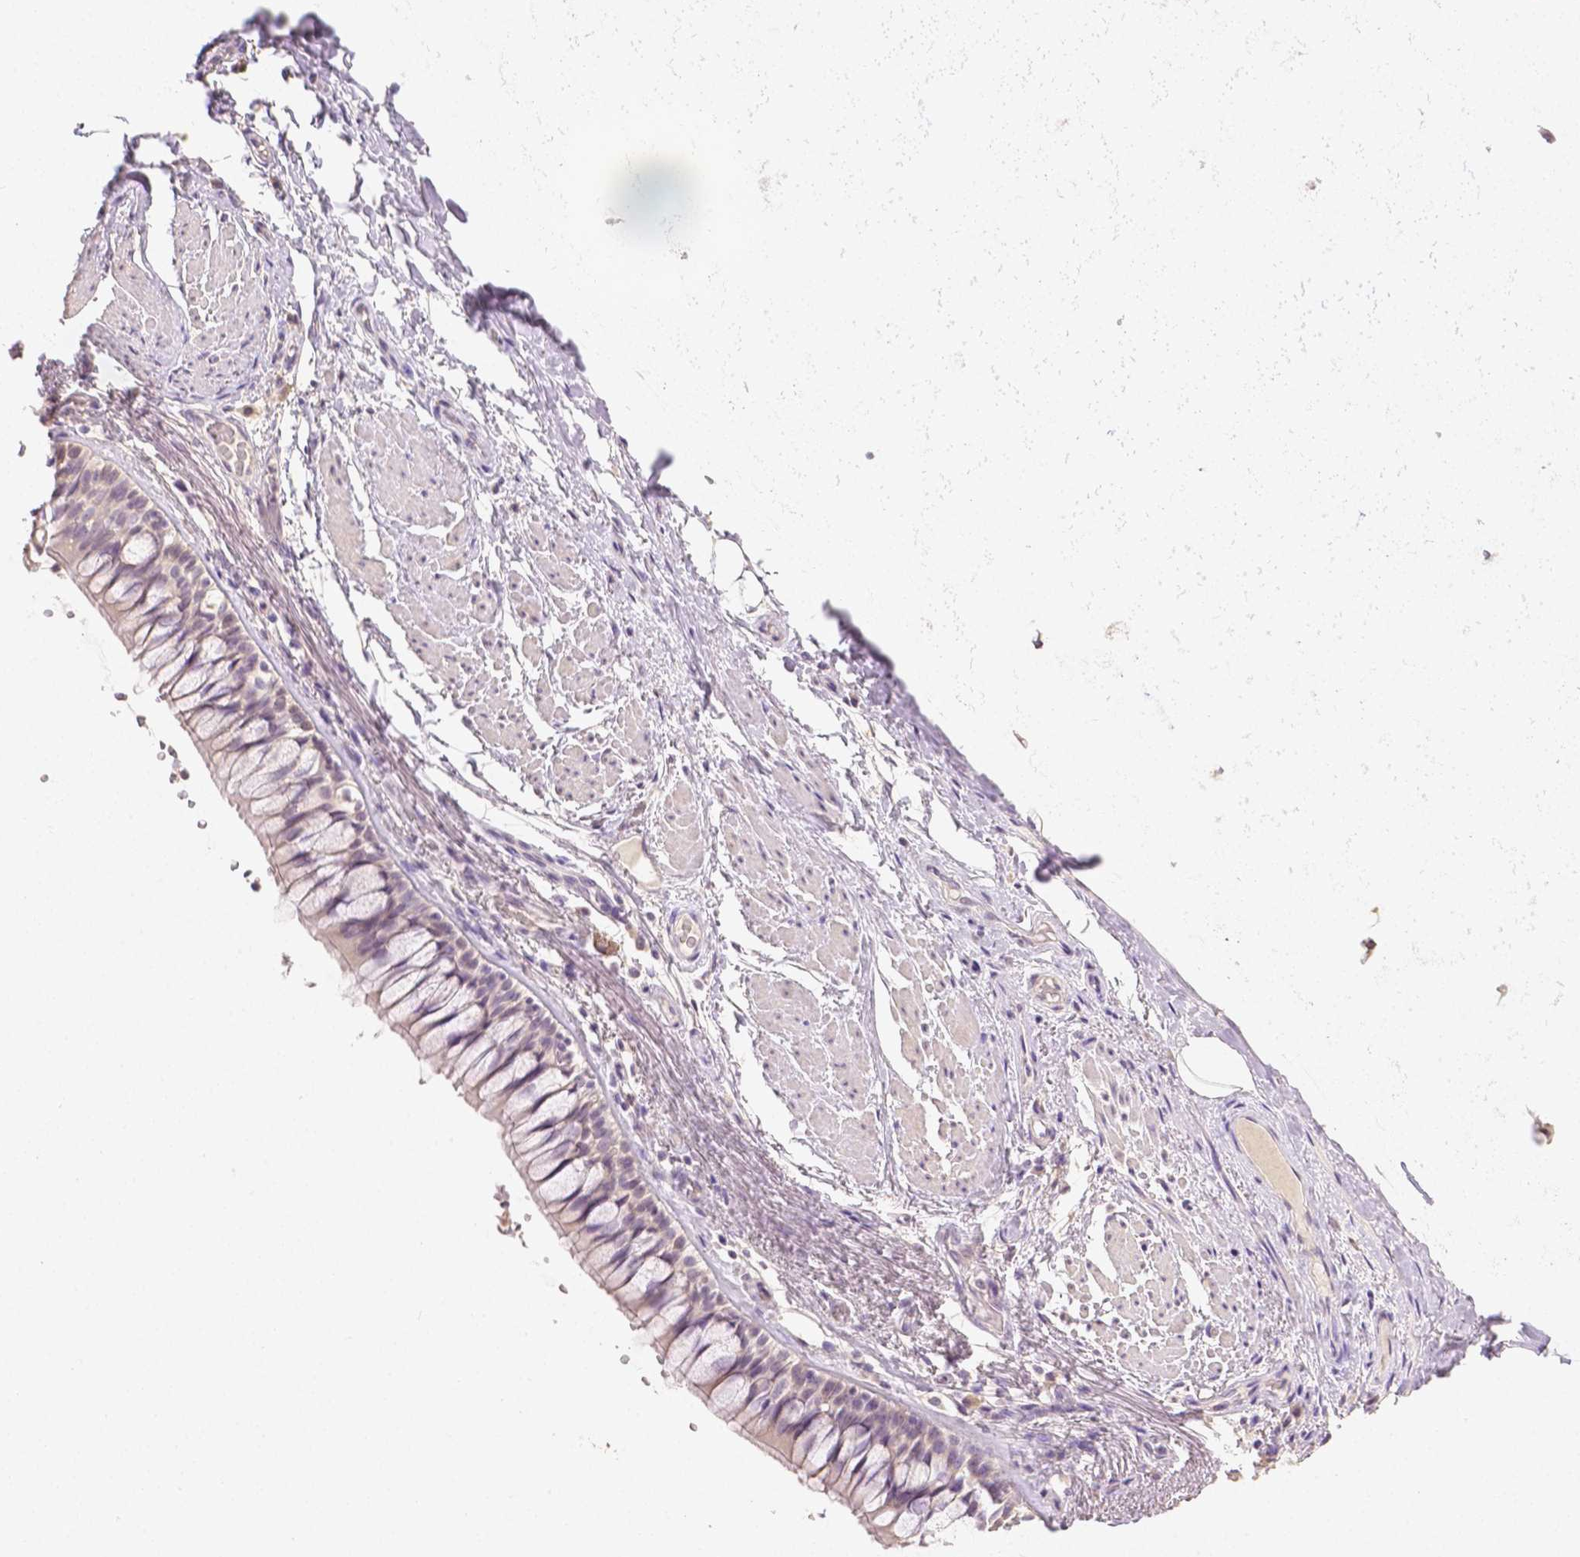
{"staining": {"intensity": "negative", "quantity": "none", "location": "none"}, "tissue": "soft tissue", "cell_type": "Fibroblasts", "image_type": "normal", "snomed": [{"axis": "morphology", "description": "Normal tissue, NOS"}, {"axis": "topography", "description": "Cartilage tissue"}, {"axis": "topography", "description": "Bronchus"}], "caption": "IHC of benign soft tissue reveals no positivity in fibroblasts.", "gene": "TGM1", "patient": {"sex": "male", "age": 64}}